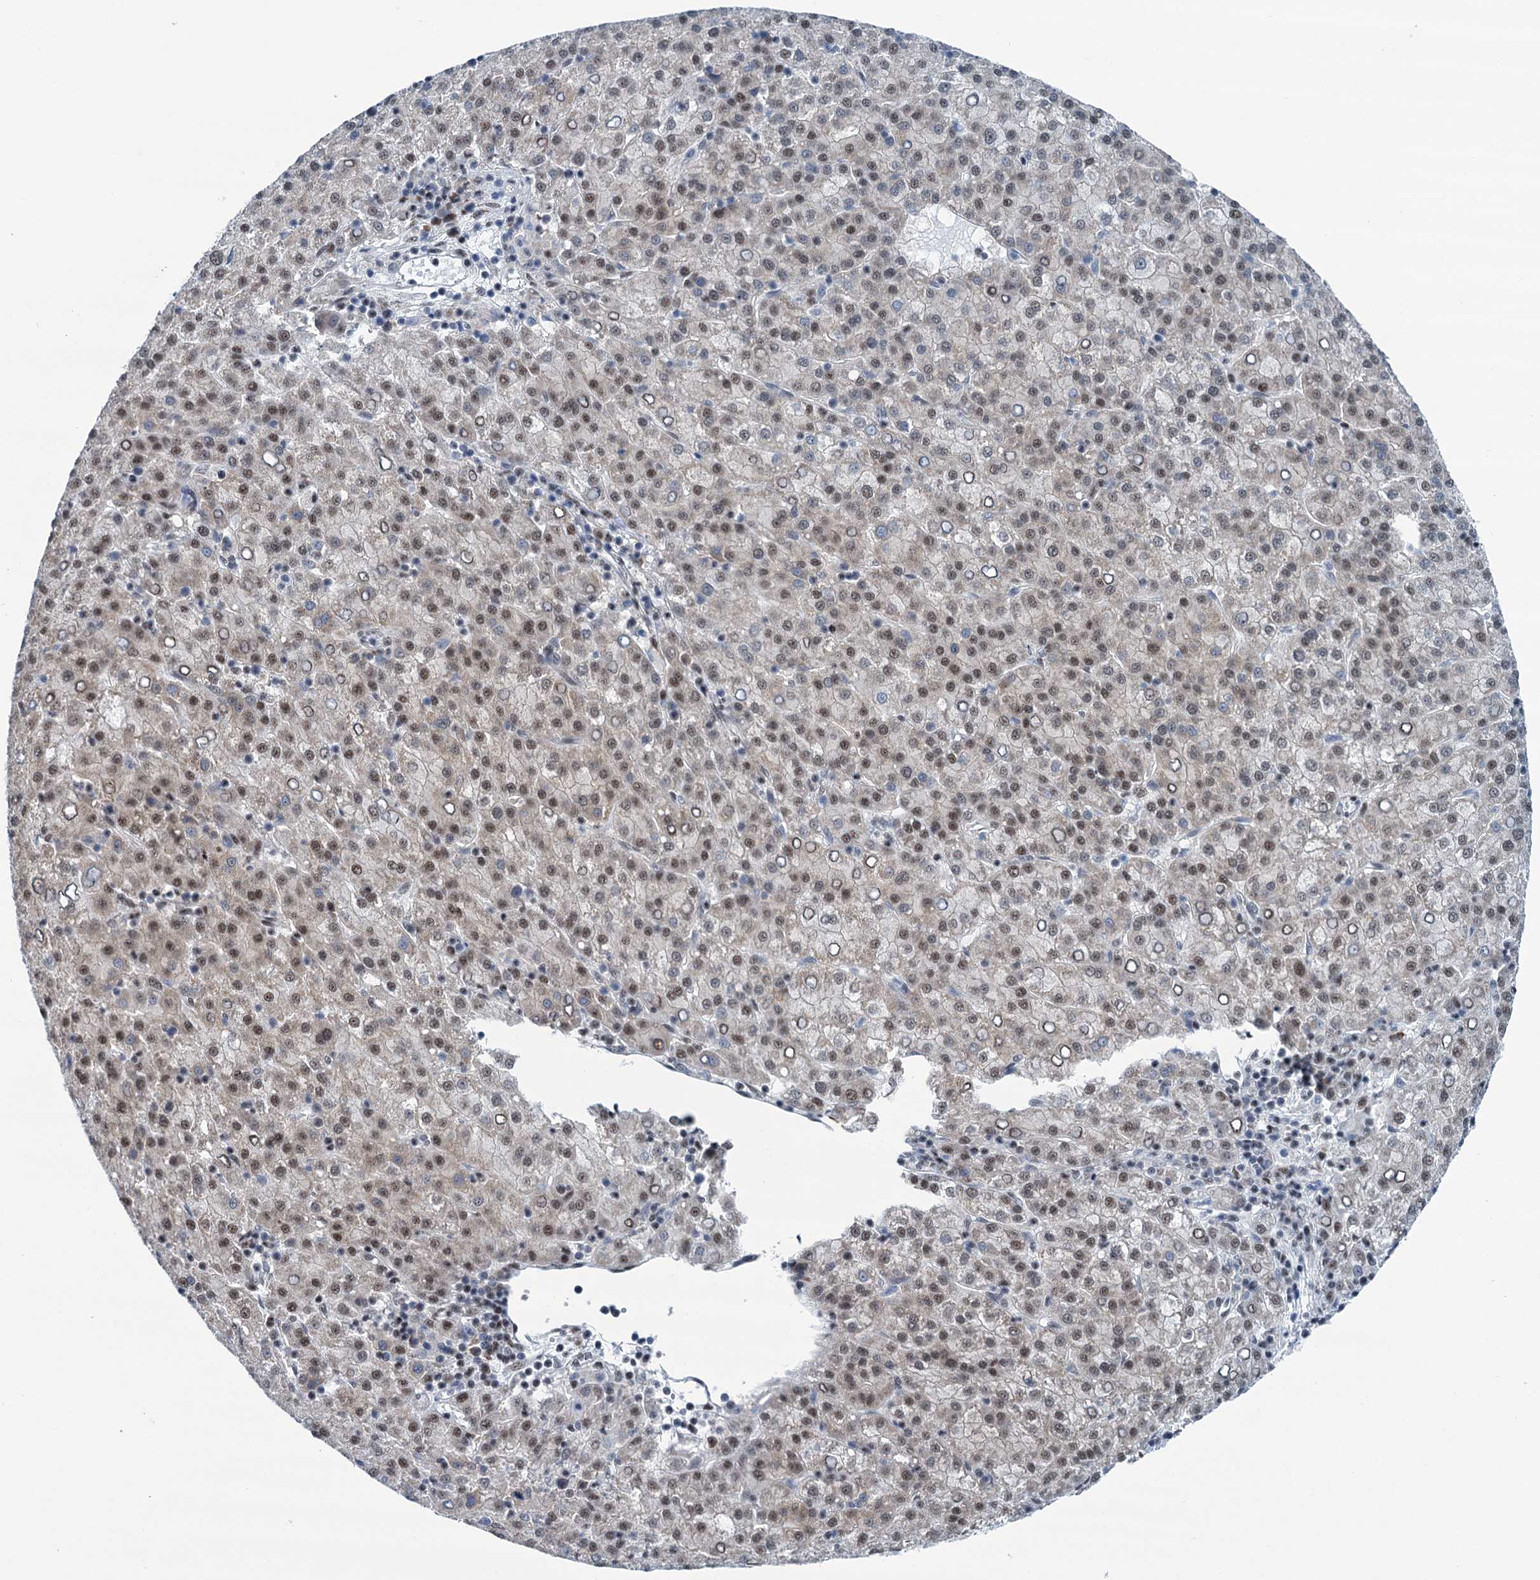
{"staining": {"intensity": "moderate", "quantity": ">75%", "location": "nuclear"}, "tissue": "liver cancer", "cell_type": "Tumor cells", "image_type": "cancer", "snomed": [{"axis": "morphology", "description": "Carcinoma, Hepatocellular, NOS"}, {"axis": "topography", "description": "Liver"}], "caption": "The histopathology image displays immunohistochemical staining of liver cancer (hepatocellular carcinoma). There is moderate nuclear expression is appreciated in approximately >75% of tumor cells. Nuclei are stained in blue.", "gene": "SREK1", "patient": {"sex": "female", "age": 58}}